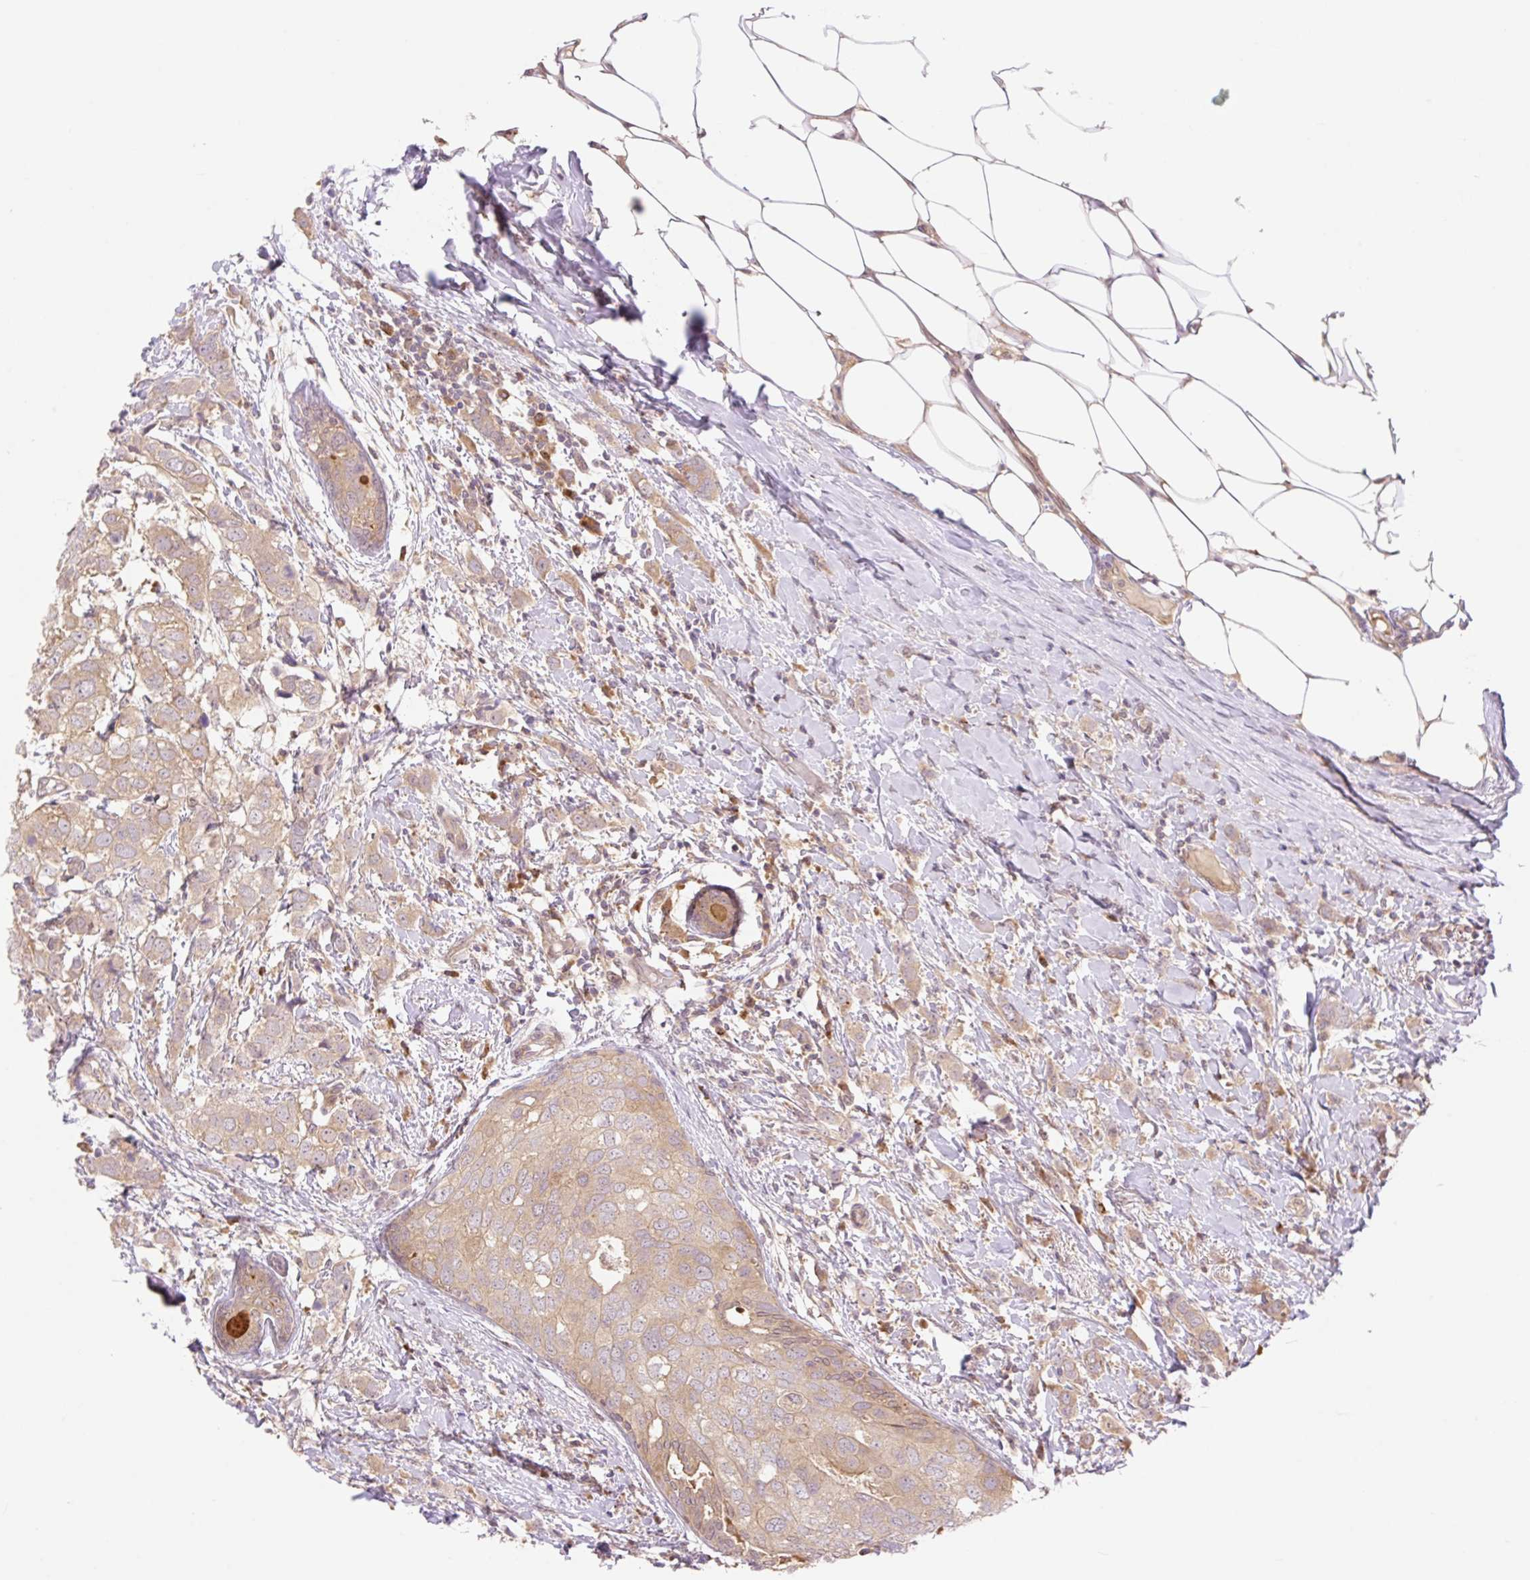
{"staining": {"intensity": "weak", "quantity": ">75%", "location": "cytoplasmic/membranous"}, "tissue": "breast cancer", "cell_type": "Tumor cells", "image_type": "cancer", "snomed": [{"axis": "morphology", "description": "Duct carcinoma"}, {"axis": "topography", "description": "Breast"}], "caption": "Human invasive ductal carcinoma (breast) stained with a protein marker demonstrates weak staining in tumor cells.", "gene": "VPS25", "patient": {"sex": "female", "age": 50}}